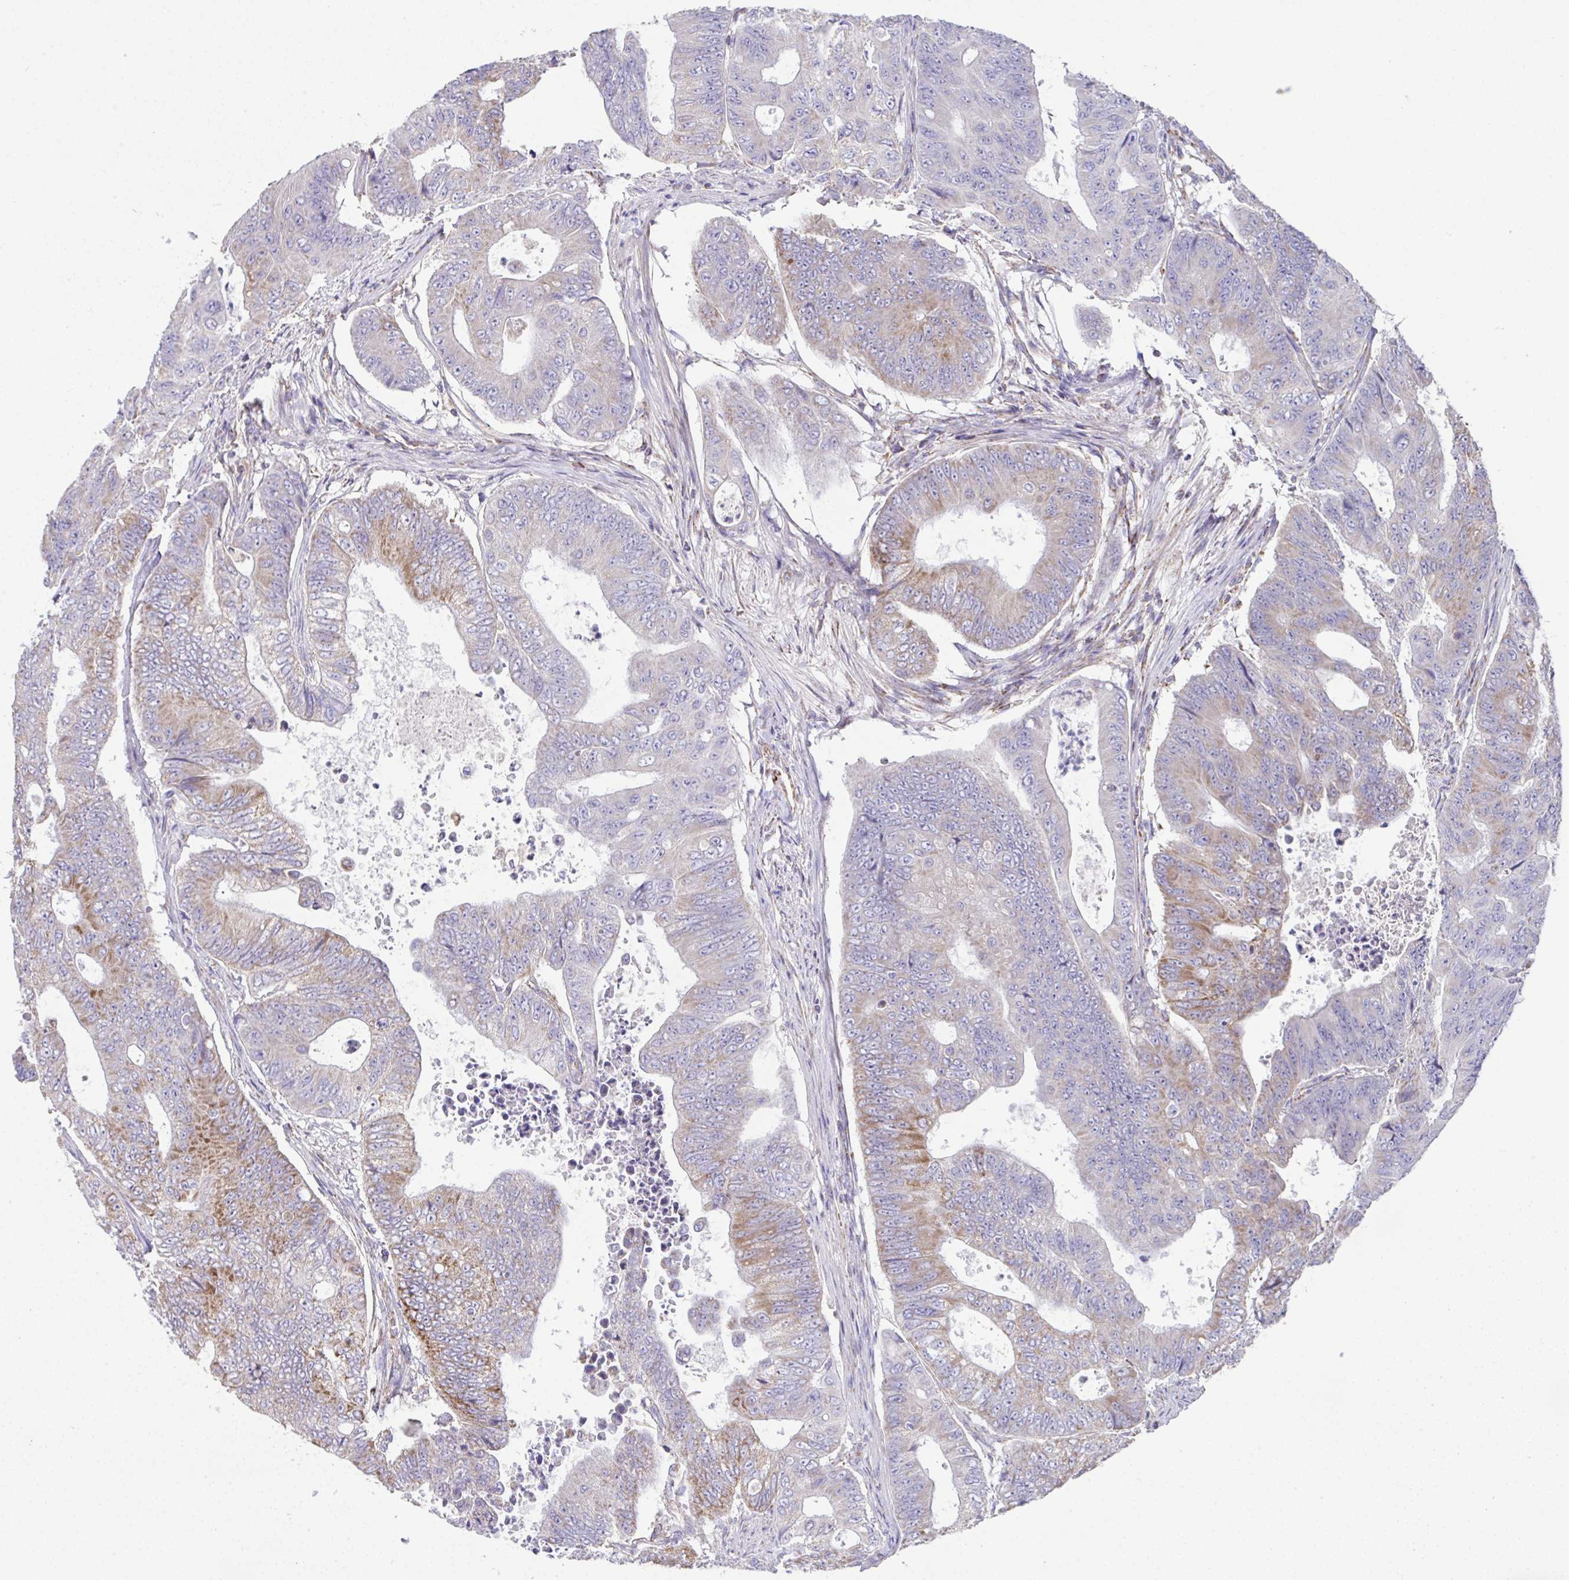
{"staining": {"intensity": "moderate", "quantity": "<25%", "location": "cytoplasmic/membranous"}, "tissue": "colorectal cancer", "cell_type": "Tumor cells", "image_type": "cancer", "snomed": [{"axis": "morphology", "description": "Adenocarcinoma, NOS"}, {"axis": "topography", "description": "Colon"}], "caption": "Tumor cells demonstrate moderate cytoplasmic/membranous staining in approximately <25% of cells in adenocarcinoma (colorectal). (IHC, brightfield microscopy, high magnification).", "gene": "DOK7", "patient": {"sex": "female", "age": 48}}